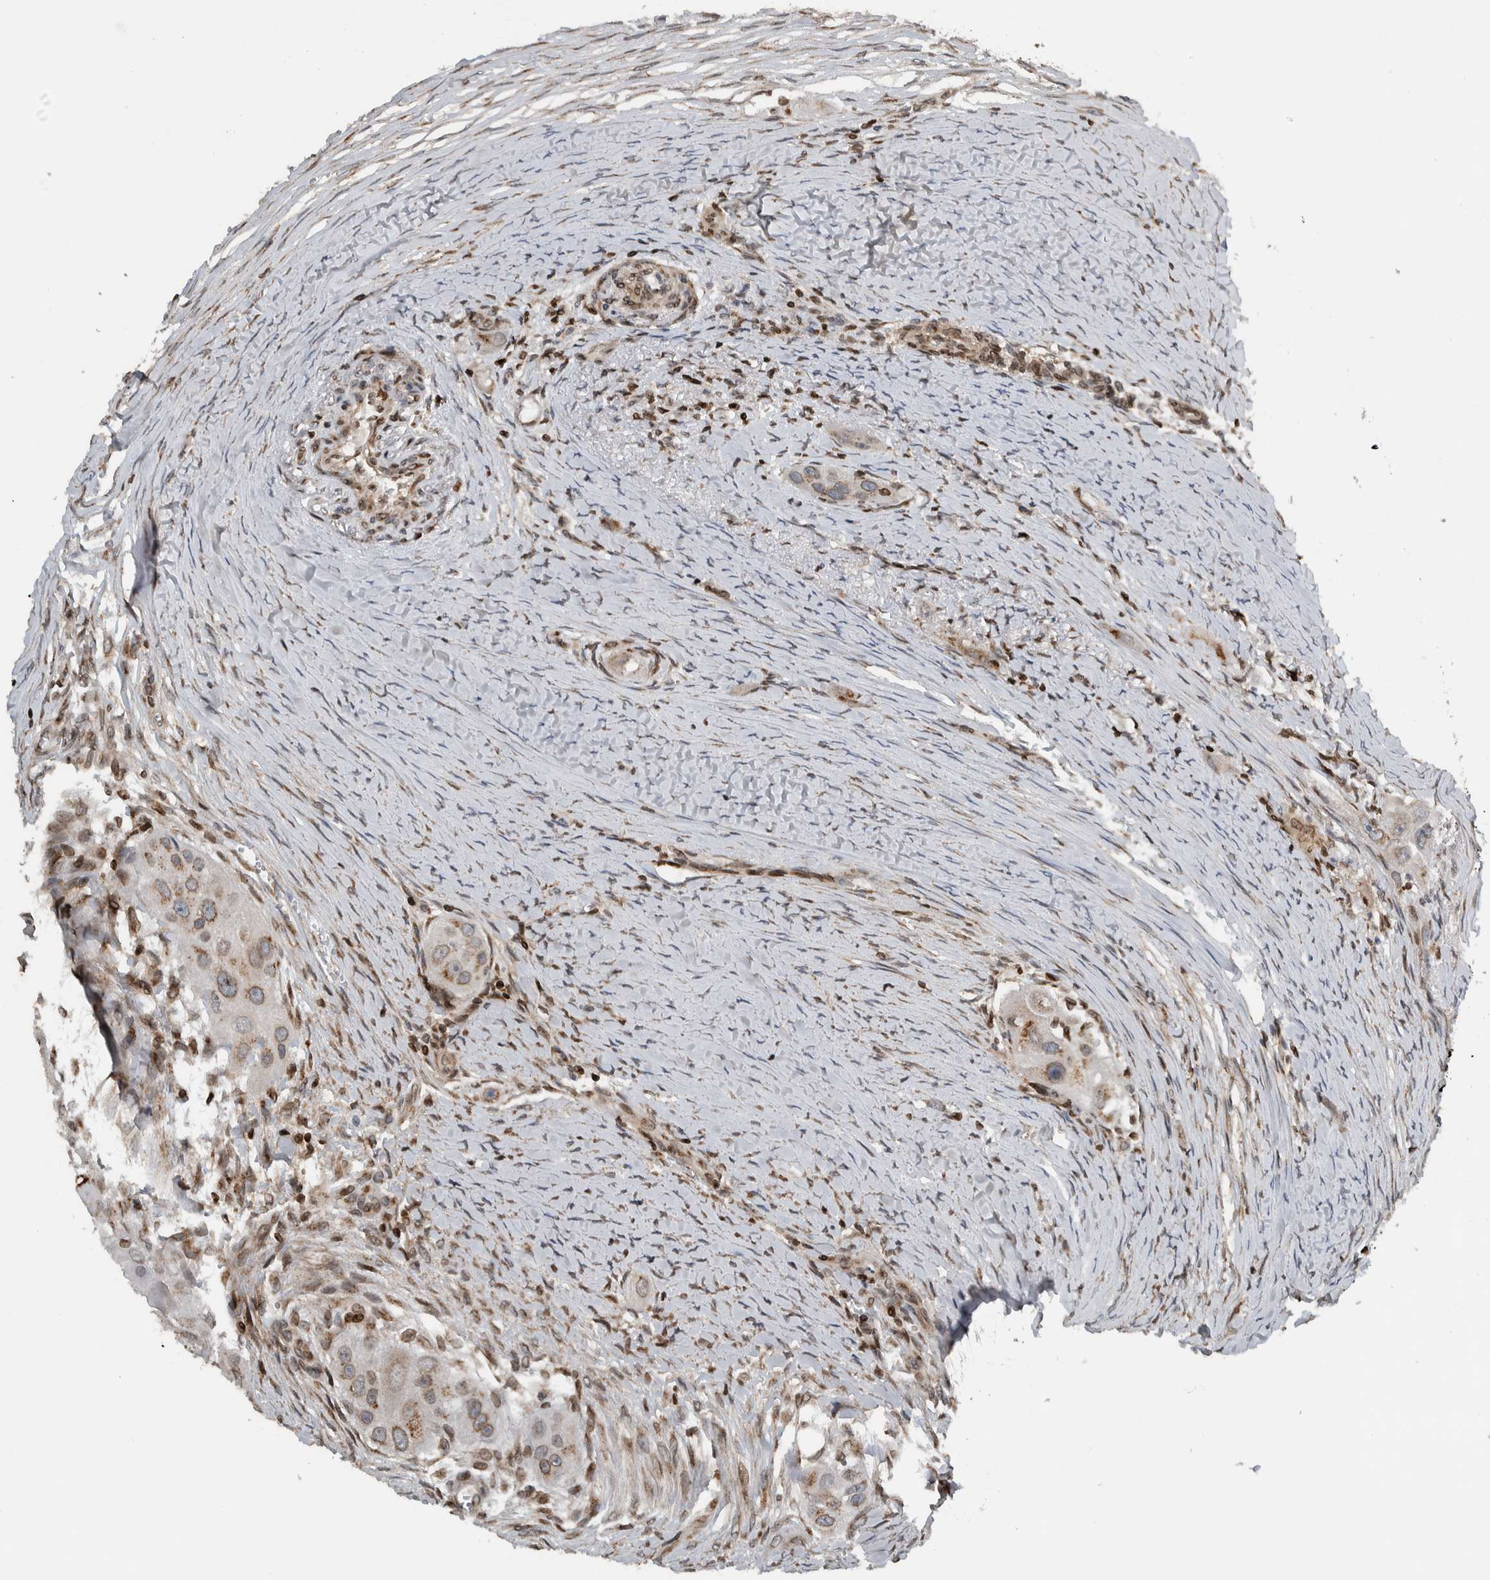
{"staining": {"intensity": "weak", "quantity": "25%-75%", "location": "cytoplasmic/membranous"}, "tissue": "head and neck cancer", "cell_type": "Tumor cells", "image_type": "cancer", "snomed": [{"axis": "morphology", "description": "Normal tissue, NOS"}, {"axis": "morphology", "description": "Squamous cell carcinoma, NOS"}, {"axis": "topography", "description": "Skeletal muscle"}, {"axis": "topography", "description": "Head-Neck"}], "caption": "This is a photomicrograph of immunohistochemistry staining of head and neck cancer, which shows weak positivity in the cytoplasmic/membranous of tumor cells.", "gene": "FAM135B", "patient": {"sex": "male", "age": 51}}